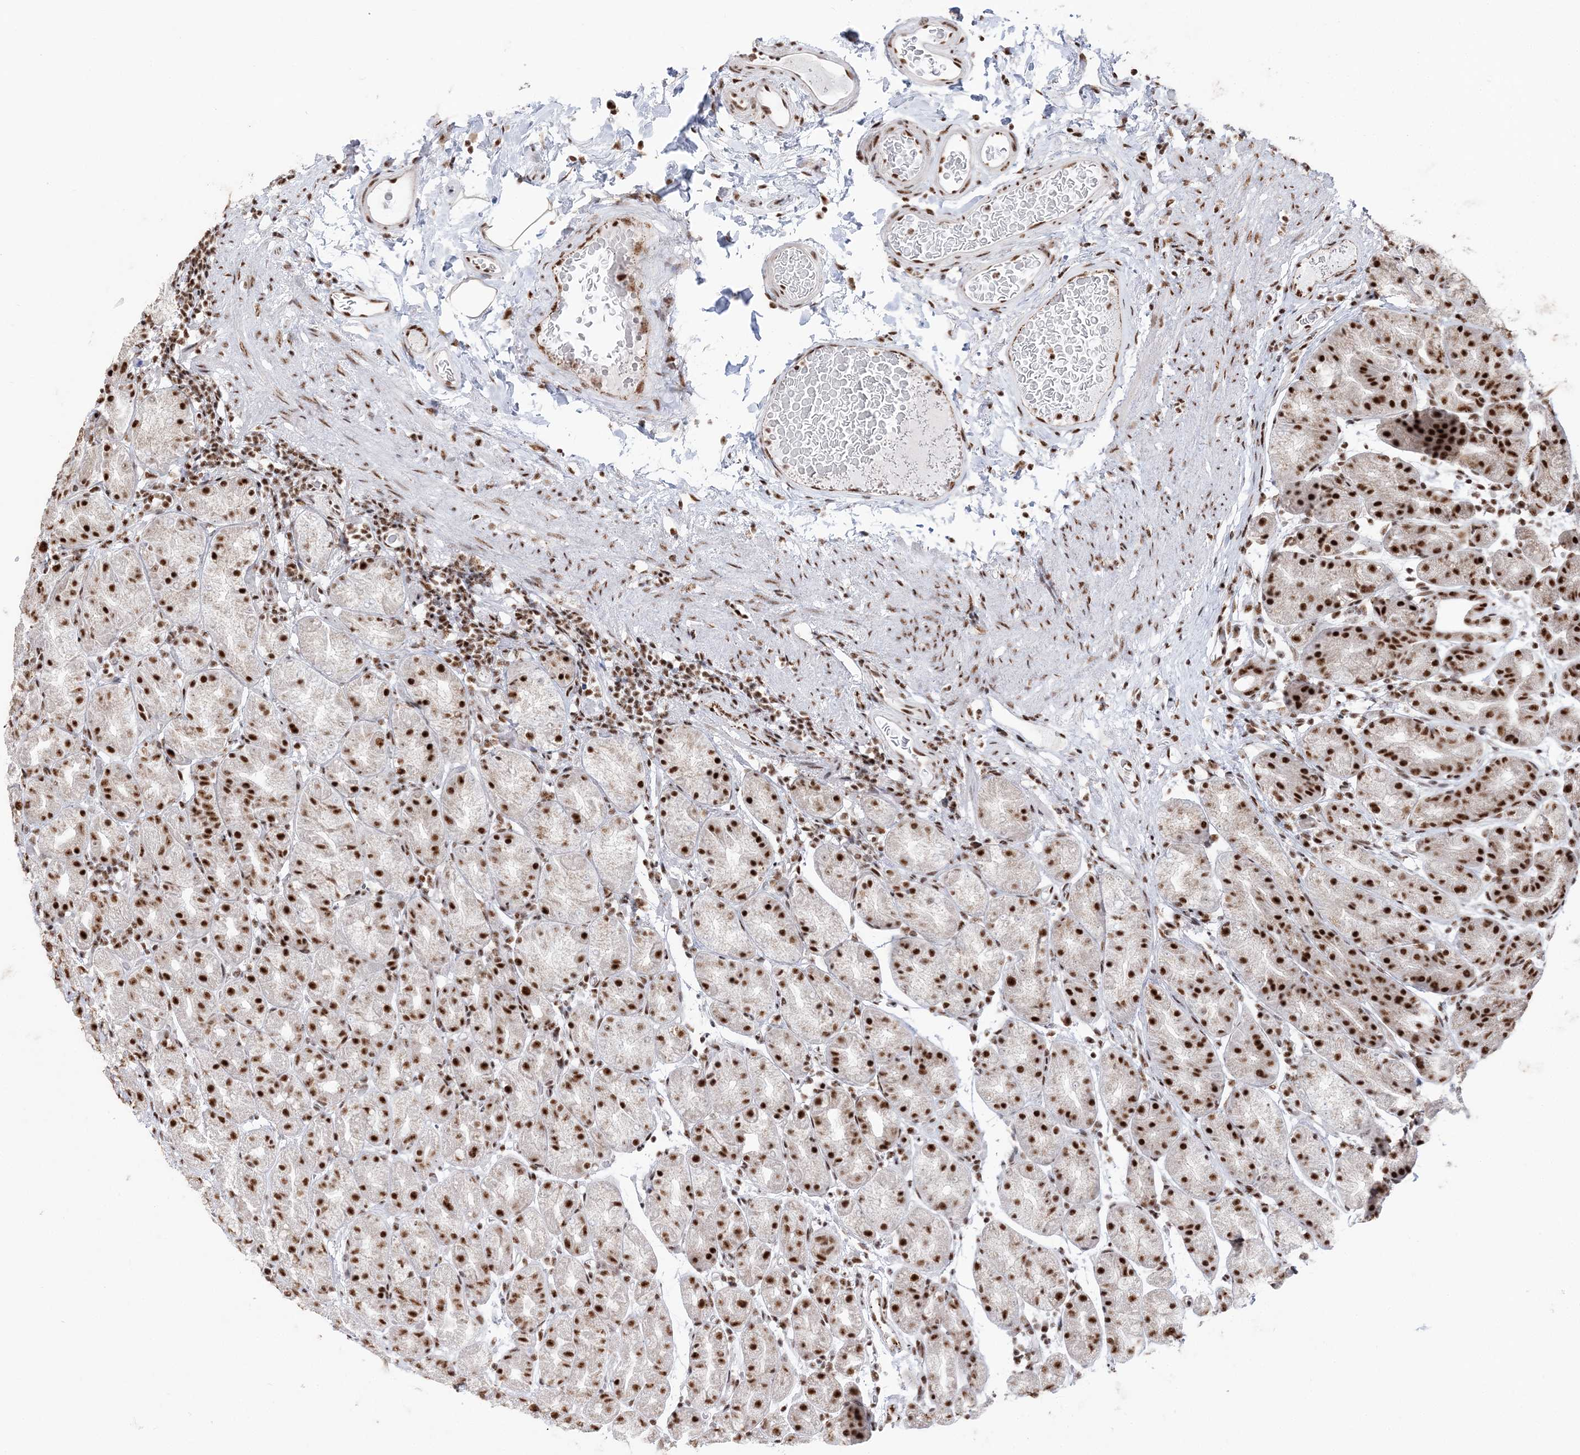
{"staining": {"intensity": "strong", "quantity": ">75%", "location": "nuclear"}, "tissue": "stomach", "cell_type": "Glandular cells", "image_type": "normal", "snomed": [{"axis": "morphology", "description": "Normal tissue, NOS"}, {"axis": "topography", "description": "Stomach, upper"}], "caption": "High-power microscopy captured an IHC micrograph of benign stomach, revealing strong nuclear staining in about >75% of glandular cells. Using DAB (3,3'-diaminobenzidine) (brown) and hematoxylin (blue) stains, captured at high magnification using brightfield microscopy.", "gene": "RBM17", "patient": {"sex": "male", "age": 68}}